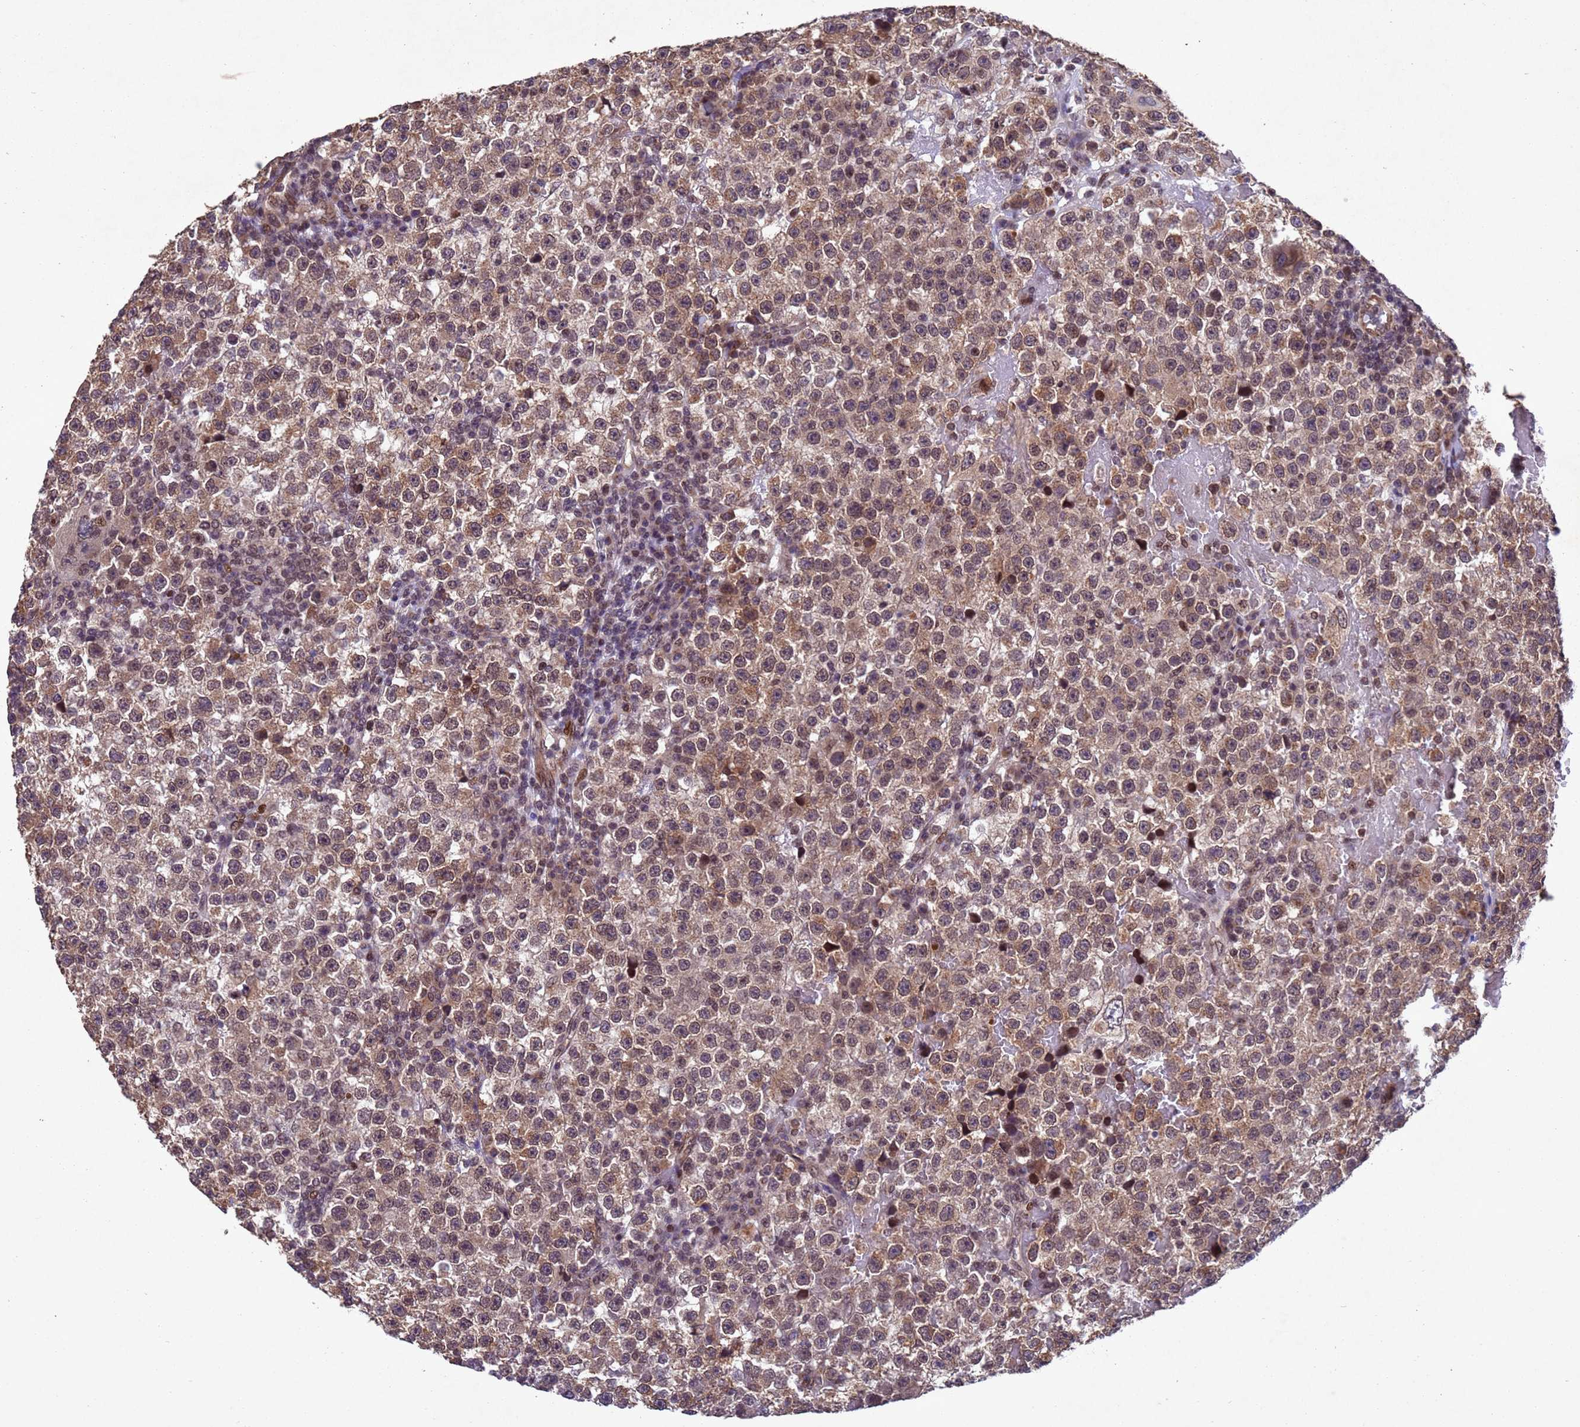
{"staining": {"intensity": "moderate", "quantity": ">75%", "location": "cytoplasmic/membranous,nuclear"}, "tissue": "testis cancer", "cell_type": "Tumor cells", "image_type": "cancer", "snomed": [{"axis": "morphology", "description": "Seminoma, NOS"}, {"axis": "topography", "description": "Testis"}], "caption": "Tumor cells display medium levels of moderate cytoplasmic/membranous and nuclear staining in approximately >75% of cells in human testis seminoma. (DAB (3,3'-diaminobenzidine) IHC with brightfield microscopy, high magnification).", "gene": "TBK1", "patient": {"sex": "male", "age": 22}}